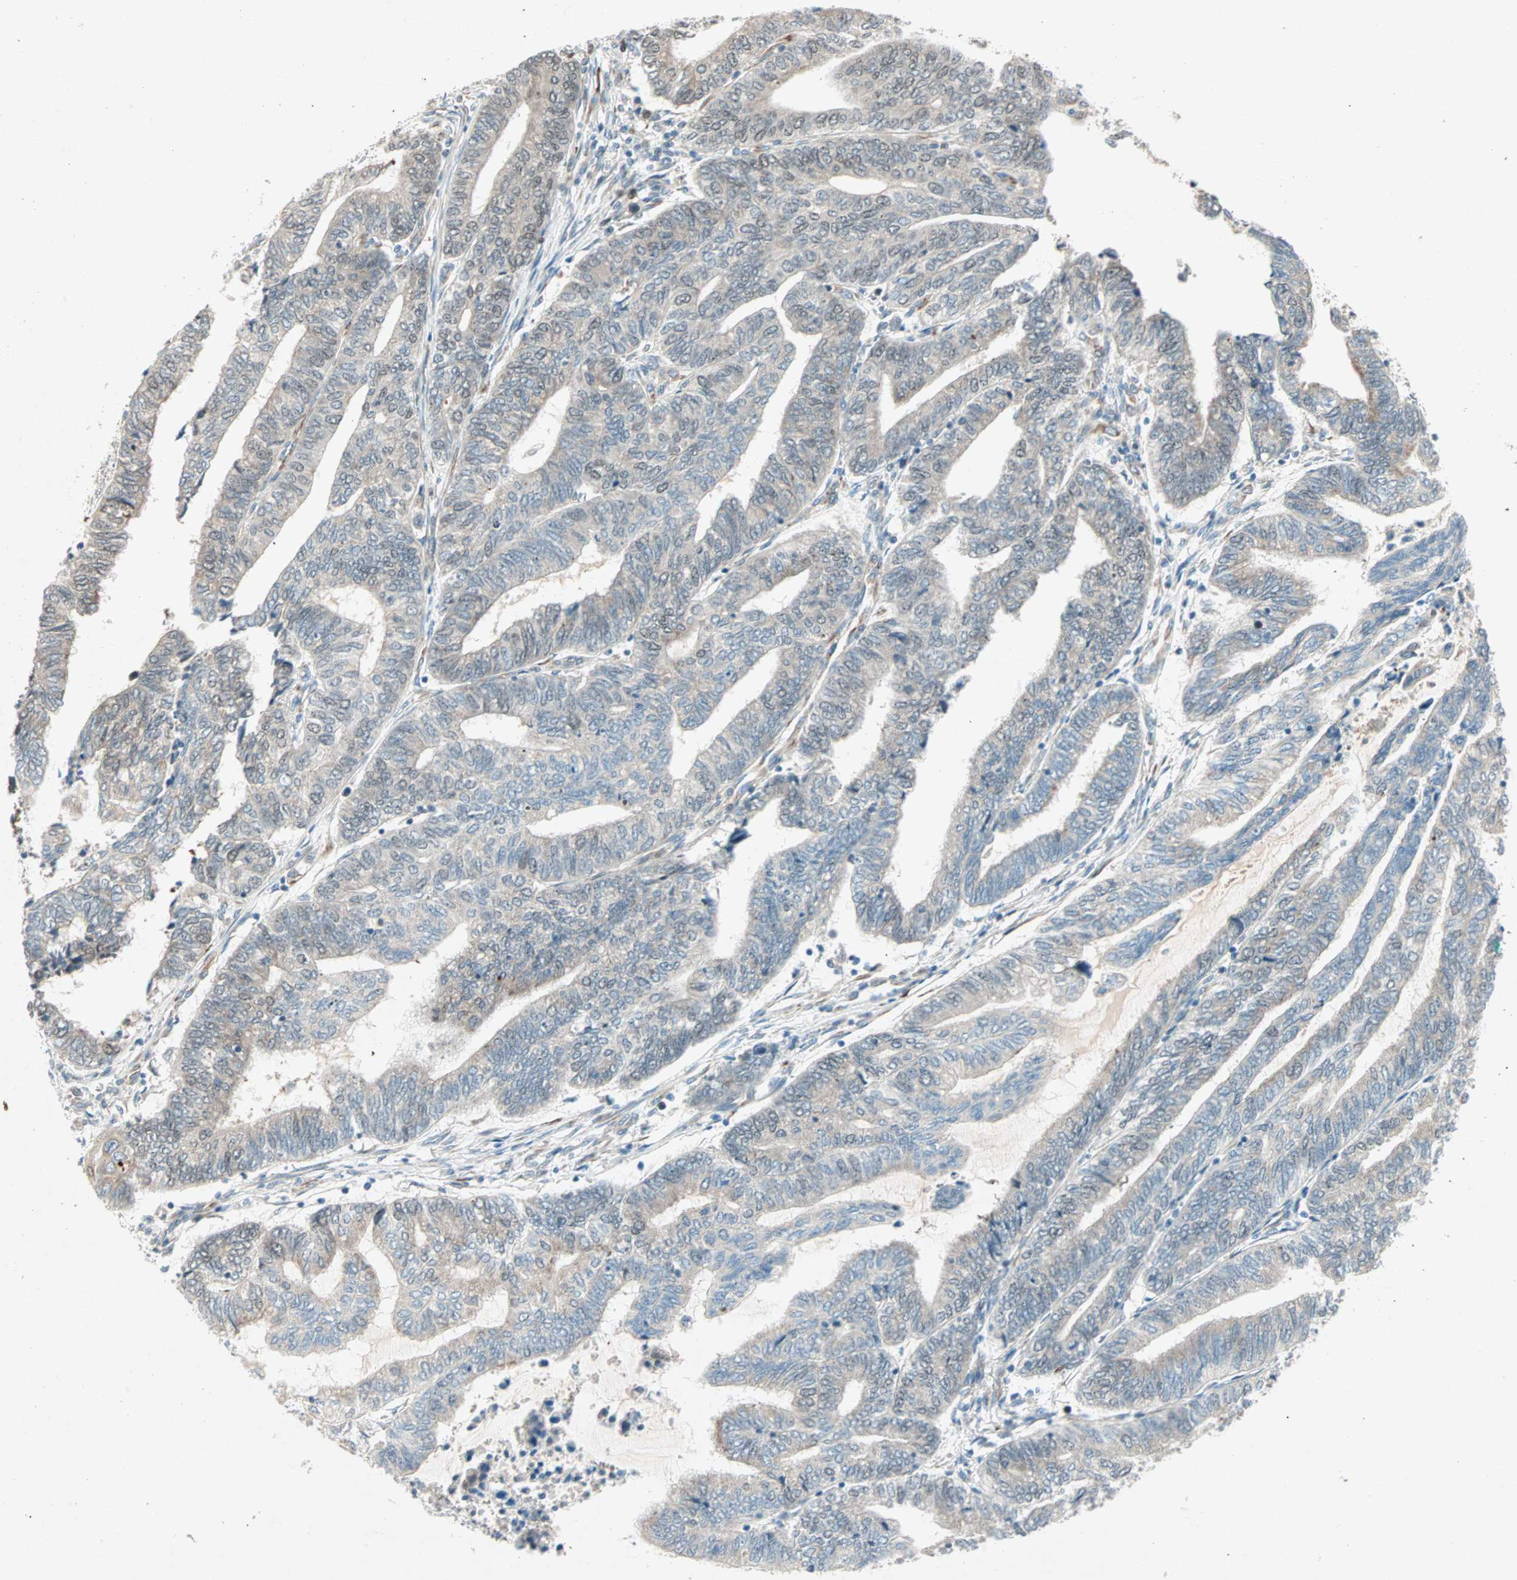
{"staining": {"intensity": "moderate", "quantity": ">75%", "location": "cytoplasmic/membranous"}, "tissue": "endometrial cancer", "cell_type": "Tumor cells", "image_type": "cancer", "snomed": [{"axis": "morphology", "description": "Adenocarcinoma, NOS"}, {"axis": "topography", "description": "Uterus"}, {"axis": "topography", "description": "Endometrium"}], "caption": "IHC (DAB (3,3'-diaminobenzidine)) staining of adenocarcinoma (endometrial) exhibits moderate cytoplasmic/membranous protein expression in about >75% of tumor cells. (DAB = brown stain, brightfield microscopy at high magnification).", "gene": "ZNF37A", "patient": {"sex": "female", "age": 70}}